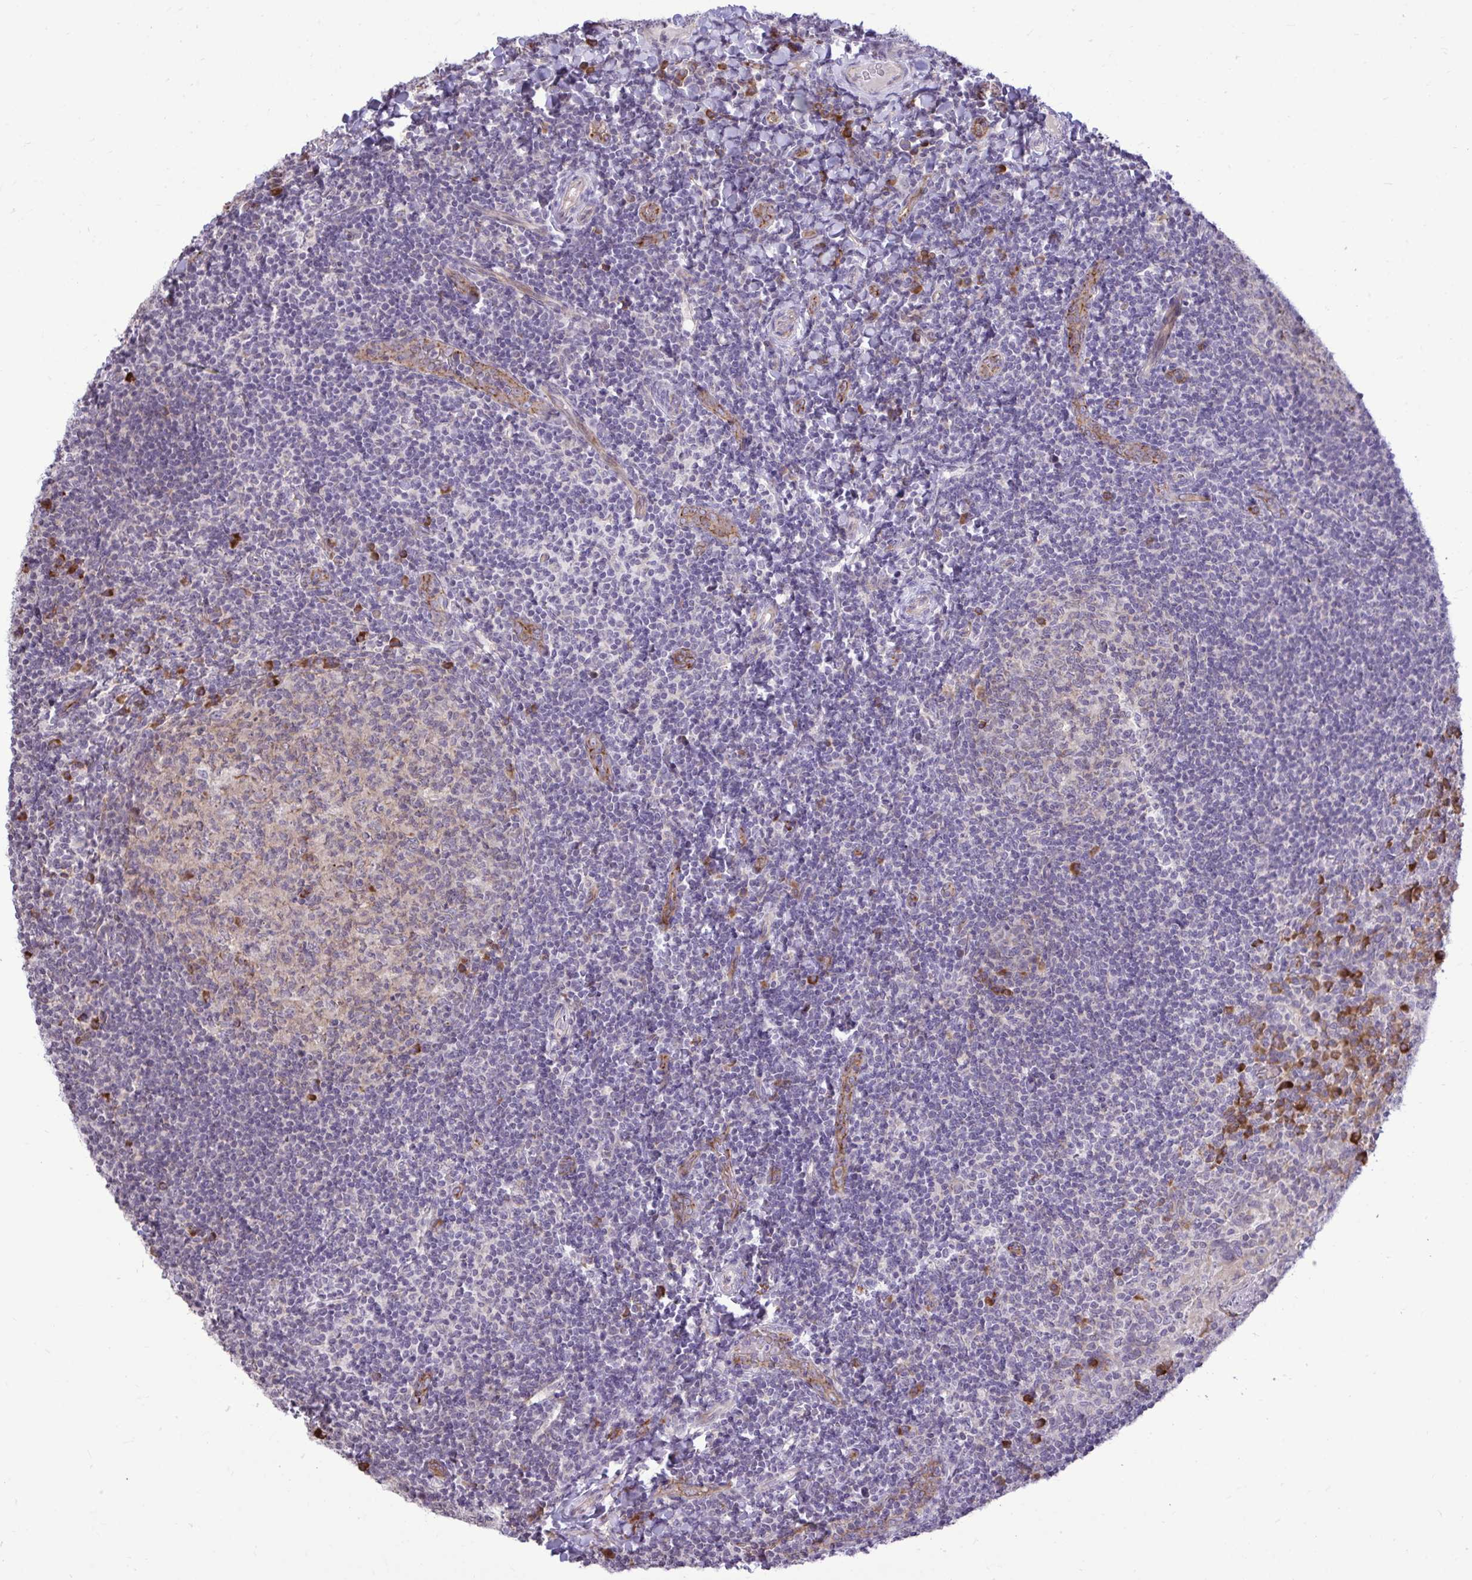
{"staining": {"intensity": "moderate", "quantity": "<25%", "location": "cytoplasmic/membranous"}, "tissue": "tonsil", "cell_type": "Germinal center cells", "image_type": "normal", "snomed": [{"axis": "morphology", "description": "Normal tissue, NOS"}, {"axis": "topography", "description": "Tonsil"}], "caption": "The photomicrograph displays immunohistochemical staining of unremarkable tonsil. There is moderate cytoplasmic/membranous expression is present in about <25% of germinal center cells. (DAB = brown stain, brightfield microscopy at high magnification).", "gene": "METTL9", "patient": {"sex": "female", "age": 10}}